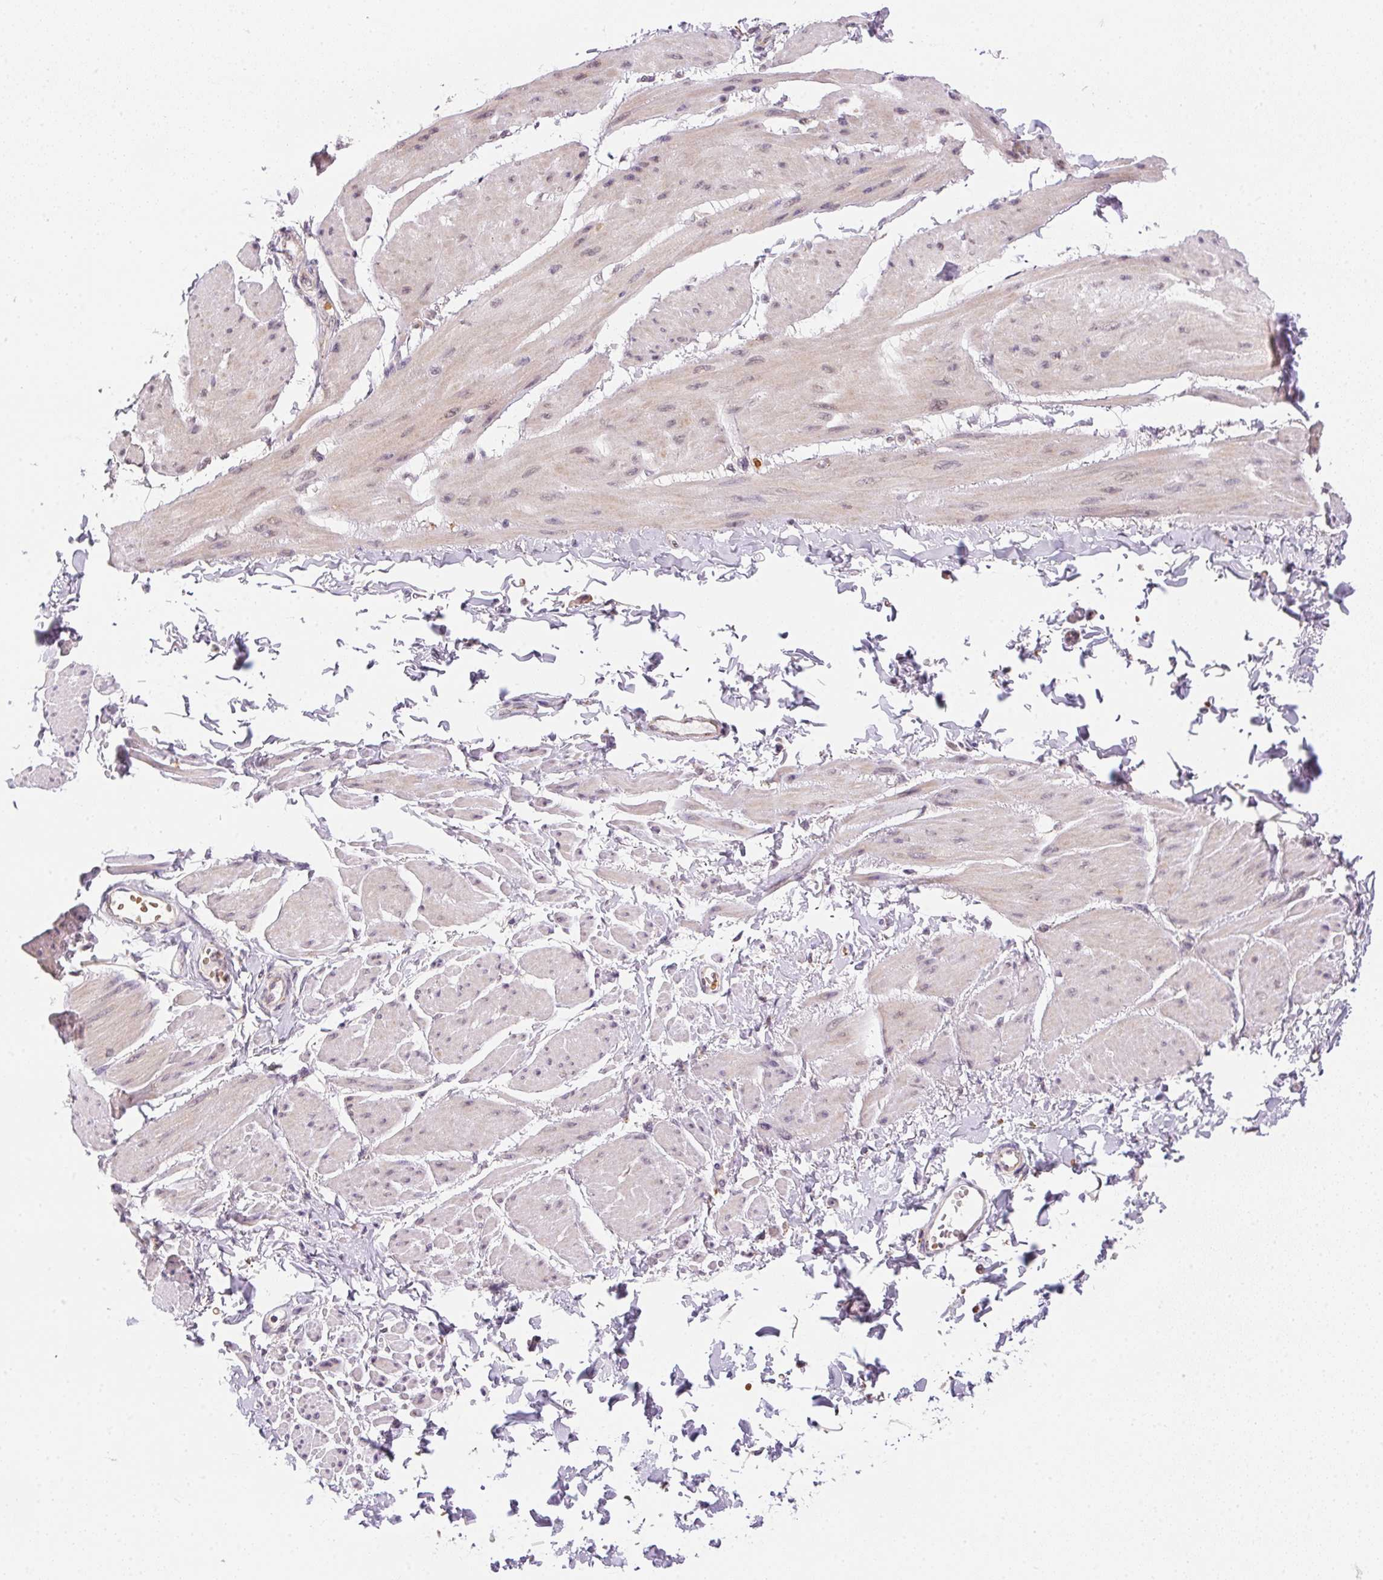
{"staining": {"intensity": "negative", "quantity": "none", "location": "none"}, "tissue": "adipose tissue", "cell_type": "Adipocytes", "image_type": "normal", "snomed": [{"axis": "morphology", "description": "Normal tissue, NOS"}, {"axis": "topography", "description": "Prostate"}, {"axis": "topography", "description": "Peripheral nerve tissue"}], "caption": "High power microscopy photomicrograph of an IHC histopathology image of unremarkable adipose tissue, revealing no significant positivity in adipocytes.", "gene": "METTL13", "patient": {"sex": "male", "age": 55}}